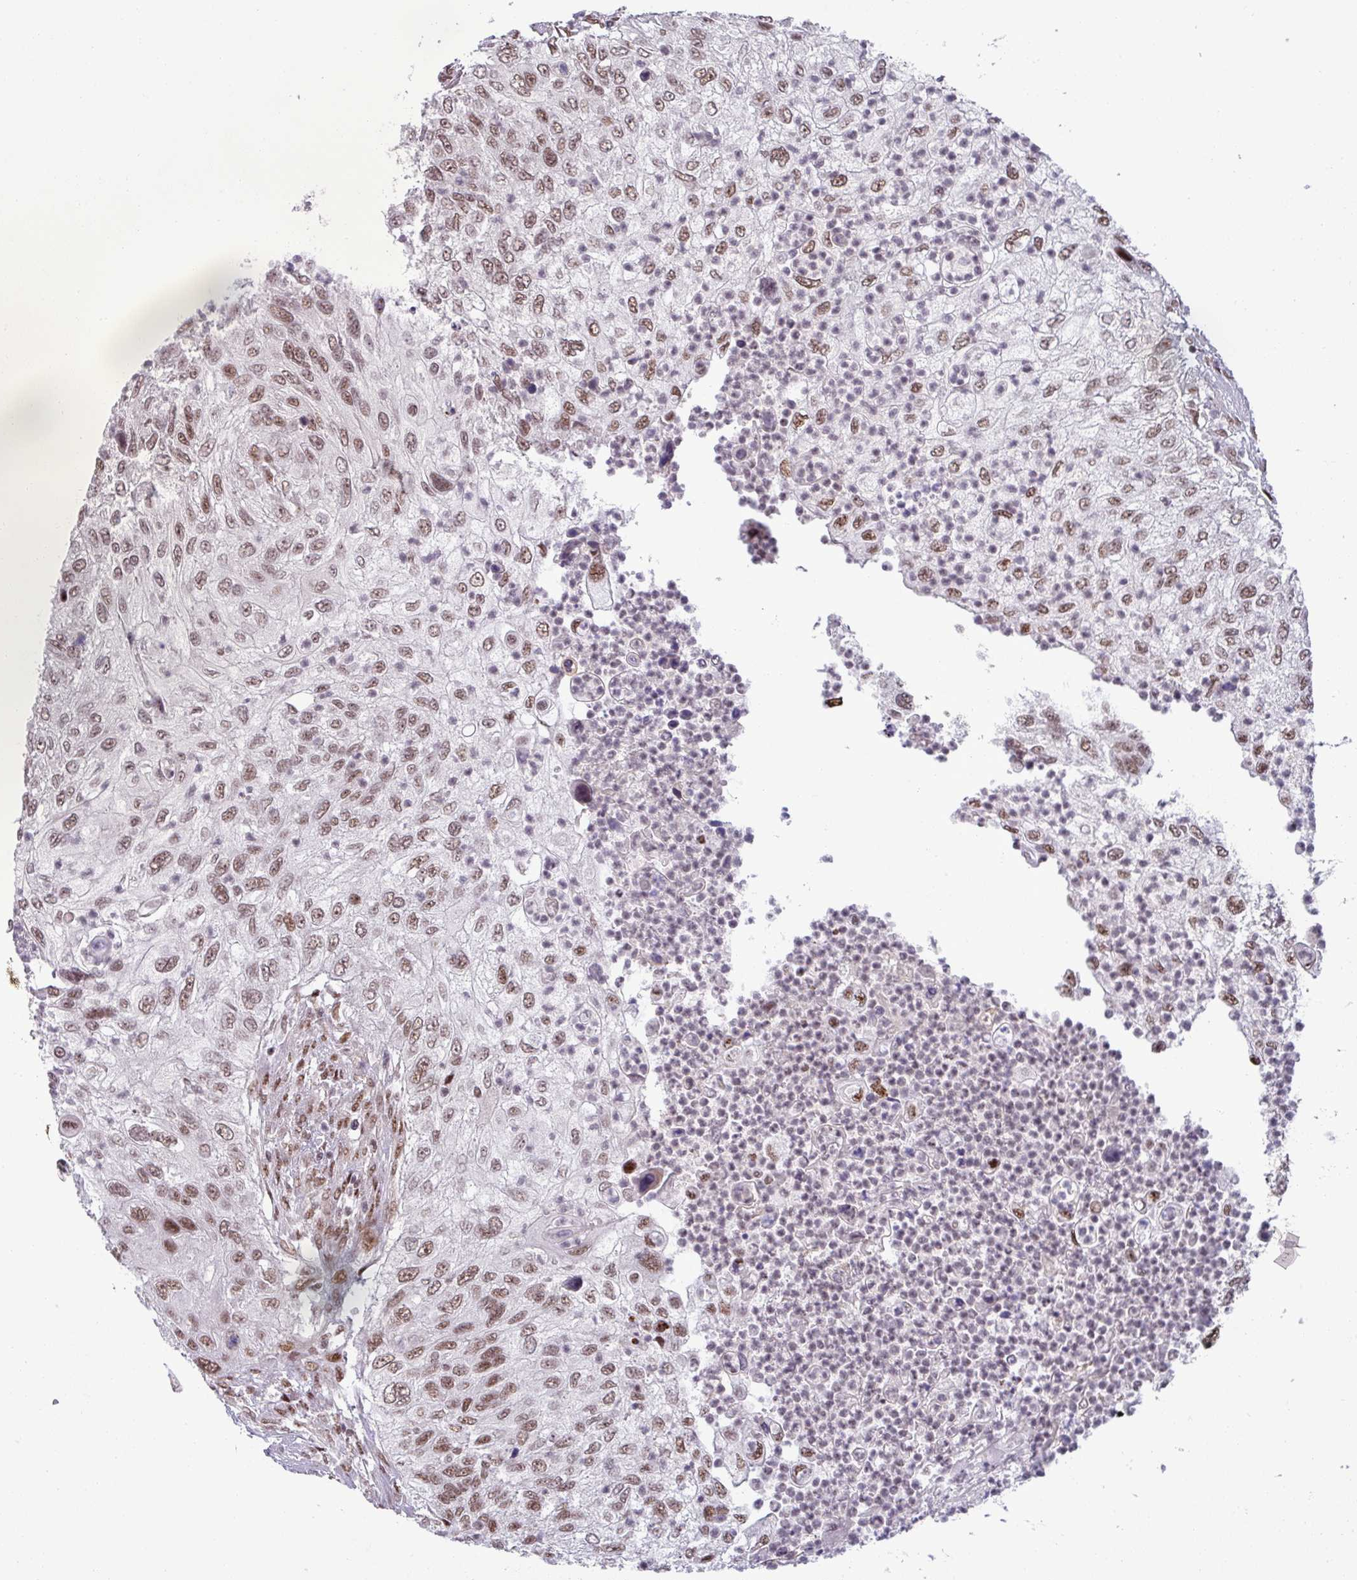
{"staining": {"intensity": "moderate", "quantity": ">75%", "location": "nuclear"}, "tissue": "urothelial cancer", "cell_type": "Tumor cells", "image_type": "cancer", "snomed": [{"axis": "morphology", "description": "Urothelial carcinoma, High grade"}, {"axis": "topography", "description": "Urinary bladder"}], "caption": "Human urothelial cancer stained with a protein marker exhibits moderate staining in tumor cells.", "gene": "PTPN20", "patient": {"sex": "female", "age": 60}}